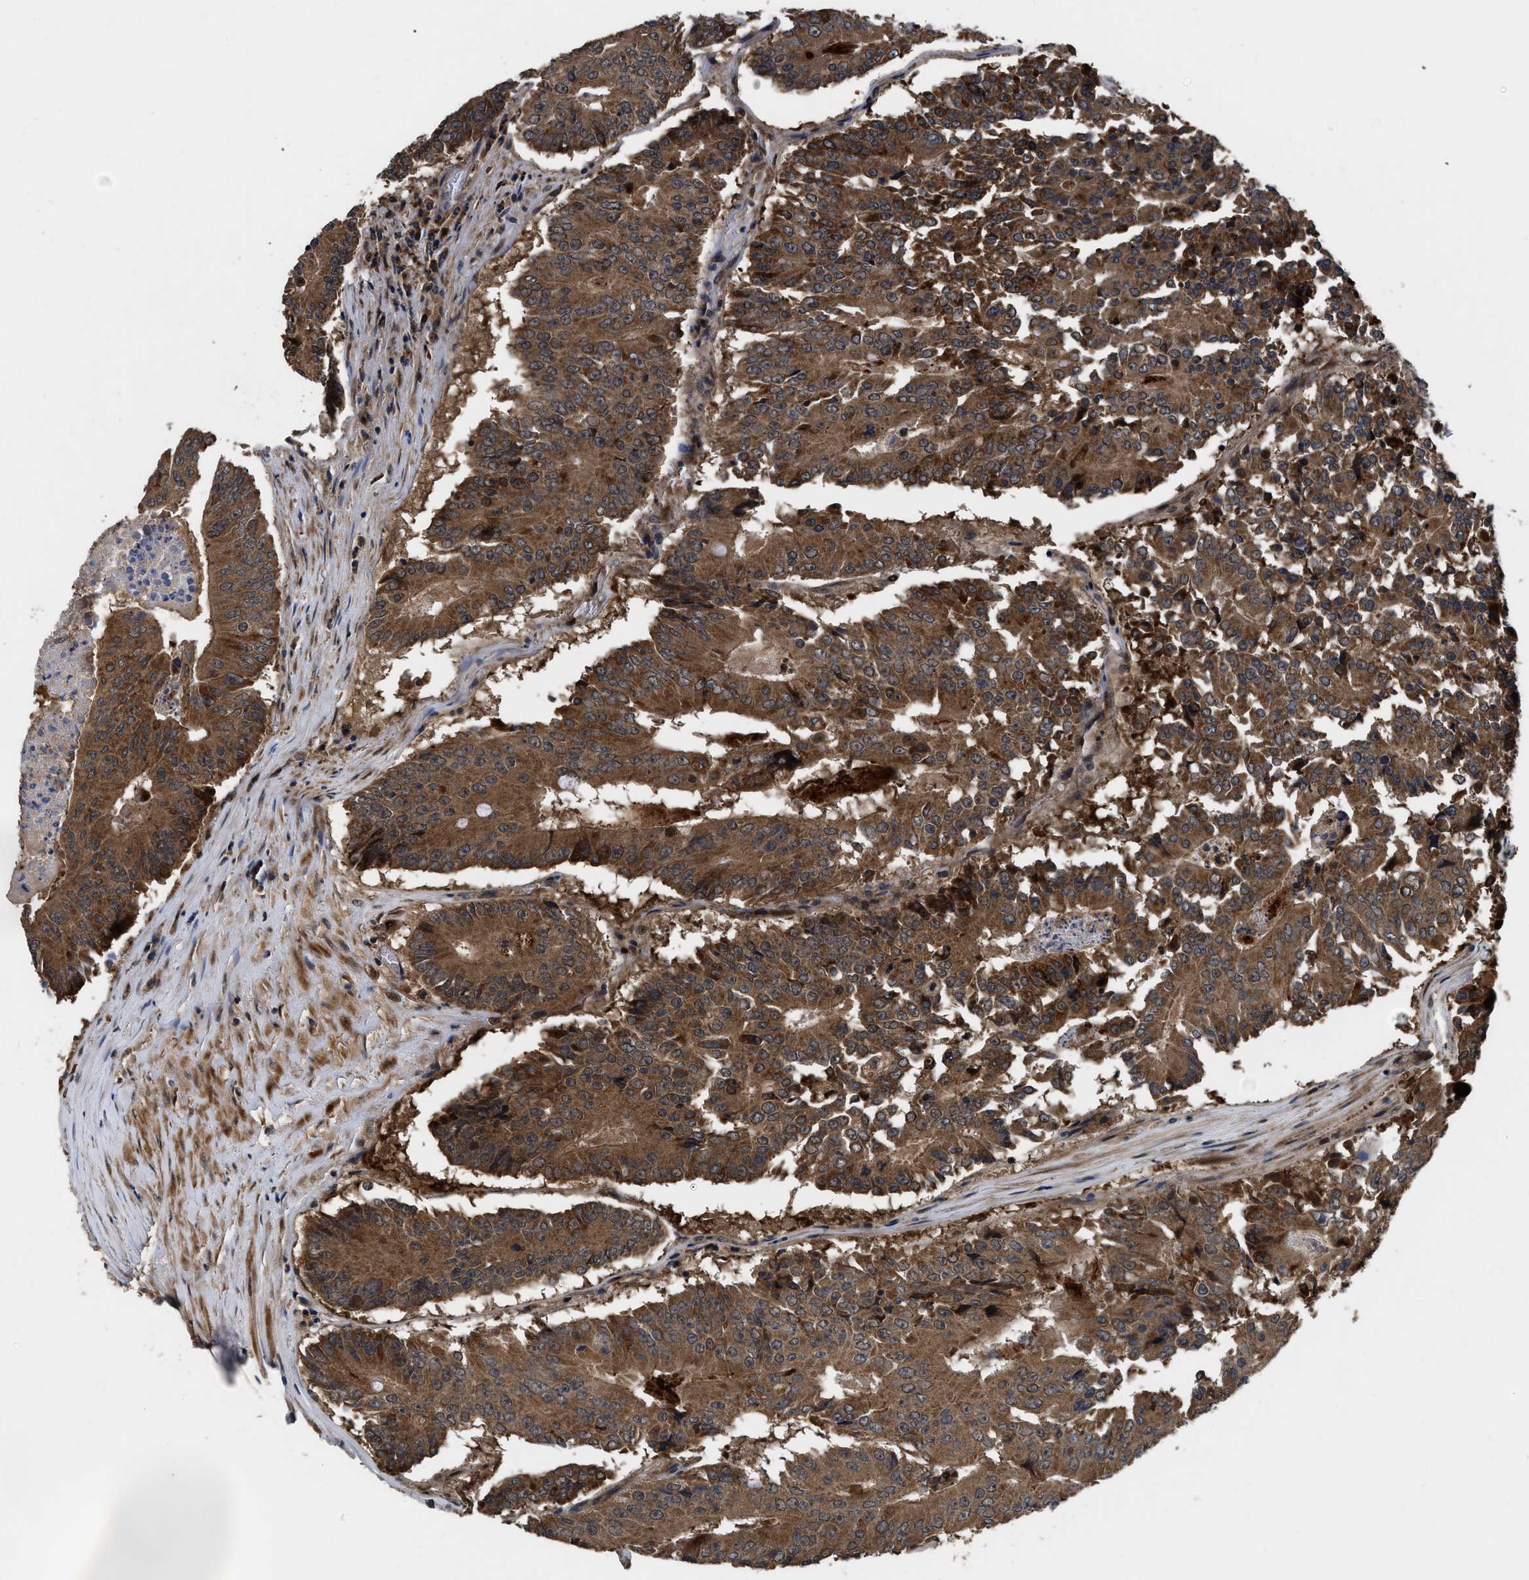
{"staining": {"intensity": "strong", "quantity": ">75%", "location": "cytoplasmic/membranous"}, "tissue": "colorectal cancer", "cell_type": "Tumor cells", "image_type": "cancer", "snomed": [{"axis": "morphology", "description": "Adenocarcinoma, NOS"}, {"axis": "topography", "description": "Colon"}], "caption": "Colorectal adenocarcinoma stained with immunohistochemistry exhibits strong cytoplasmic/membranous positivity in approximately >75% of tumor cells. Using DAB (brown) and hematoxylin (blue) stains, captured at high magnification using brightfield microscopy.", "gene": "PPWD1", "patient": {"sex": "male", "age": 87}}